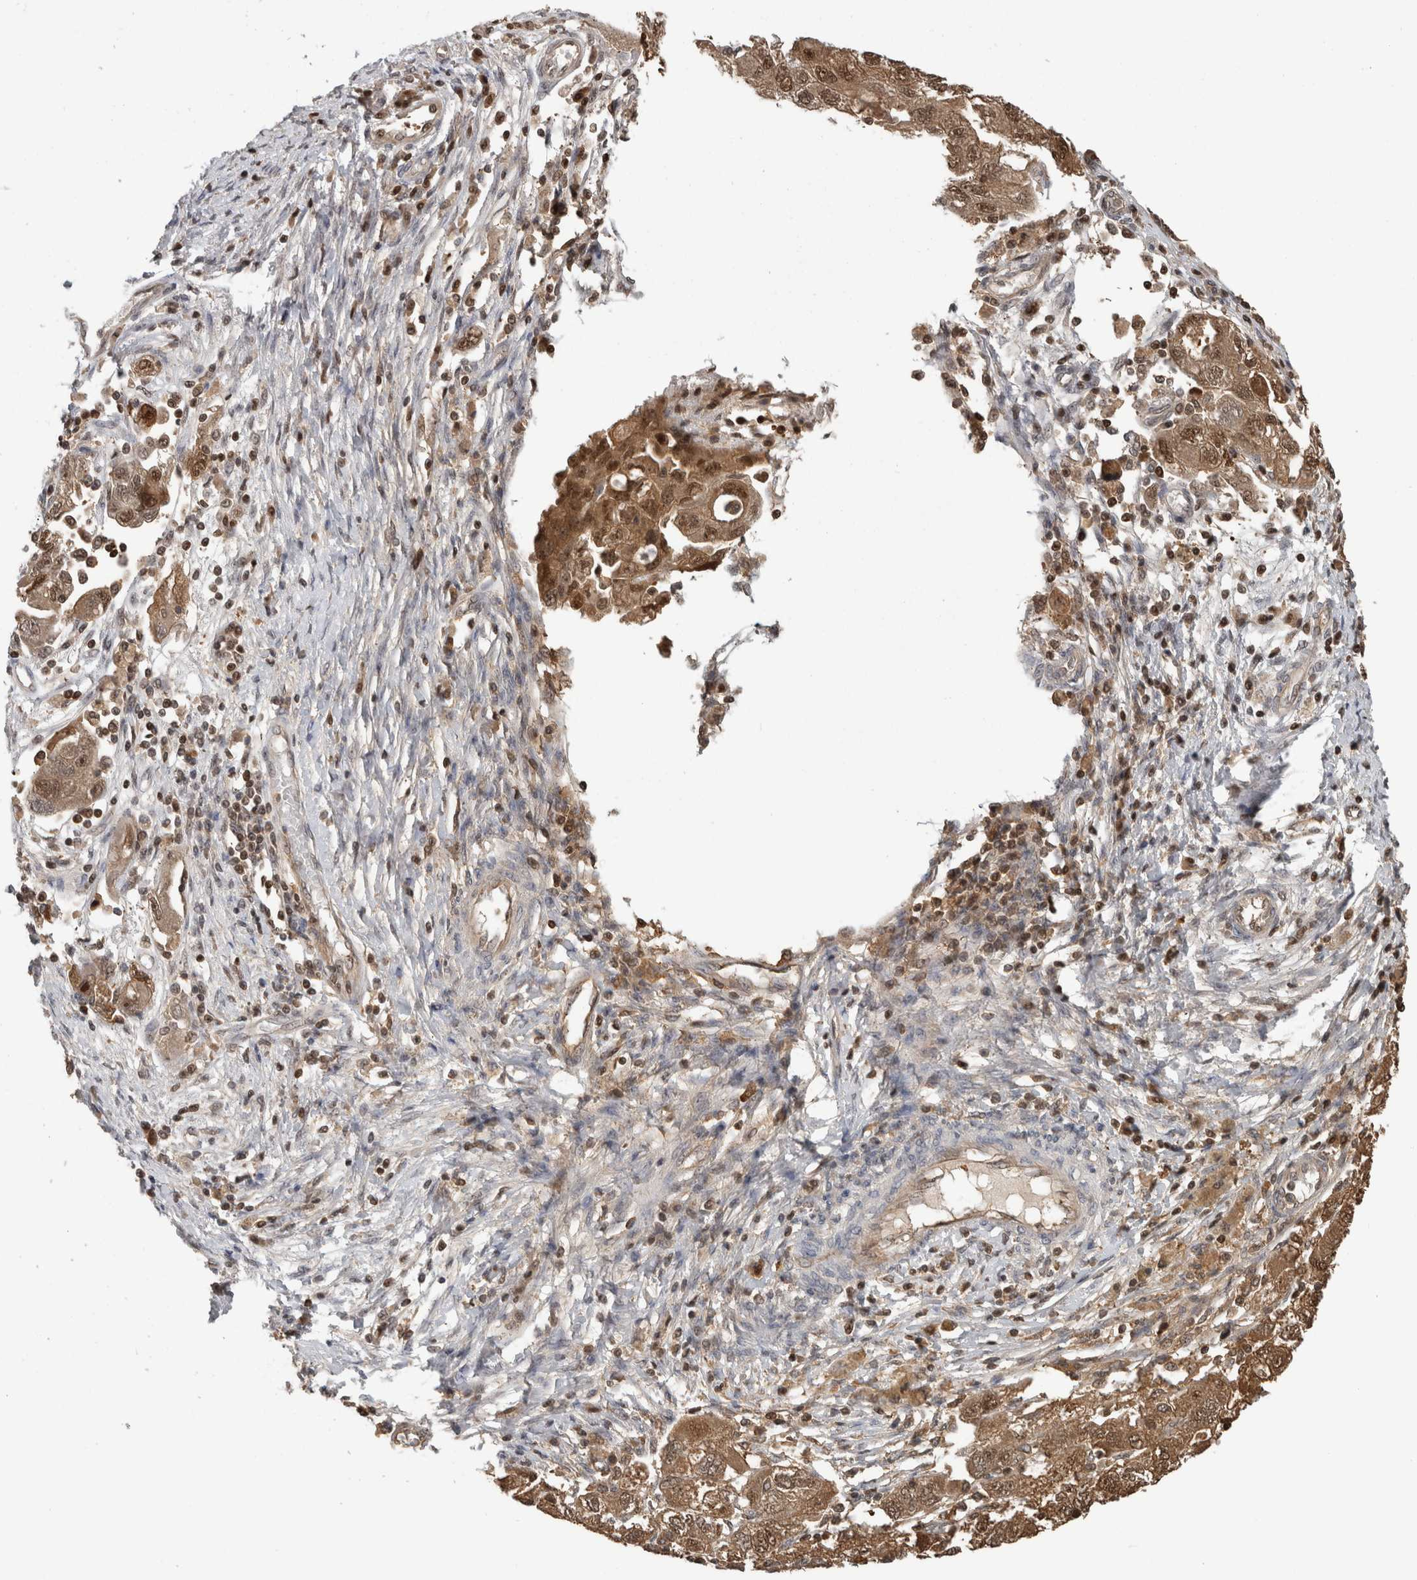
{"staining": {"intensity": "moderate", "quantity": ">75%", "location": "cytoplasmic/membranous,nuclear"}, "tissue": "ovarian cancer", "cell_type": "Tumor cells", "image_type": "cancer", "snomed": [{"axis": "morphology", "description": "Carcinoma, NOS"}, {"axis": "morphology", "description": "Cystadenocarcinoma, serous, NOS"}, {"axis": "topography", "description": "Ovary"}], "caption": "A photomicrograph of ovarian cancer (carcinoma) stained for a protein exhibits moderate cytoplasmic/membranous and nuclear brown staining in tumor cells.", "gene": "TDRD7", "patient": {"sex": "female", "age": 69}}